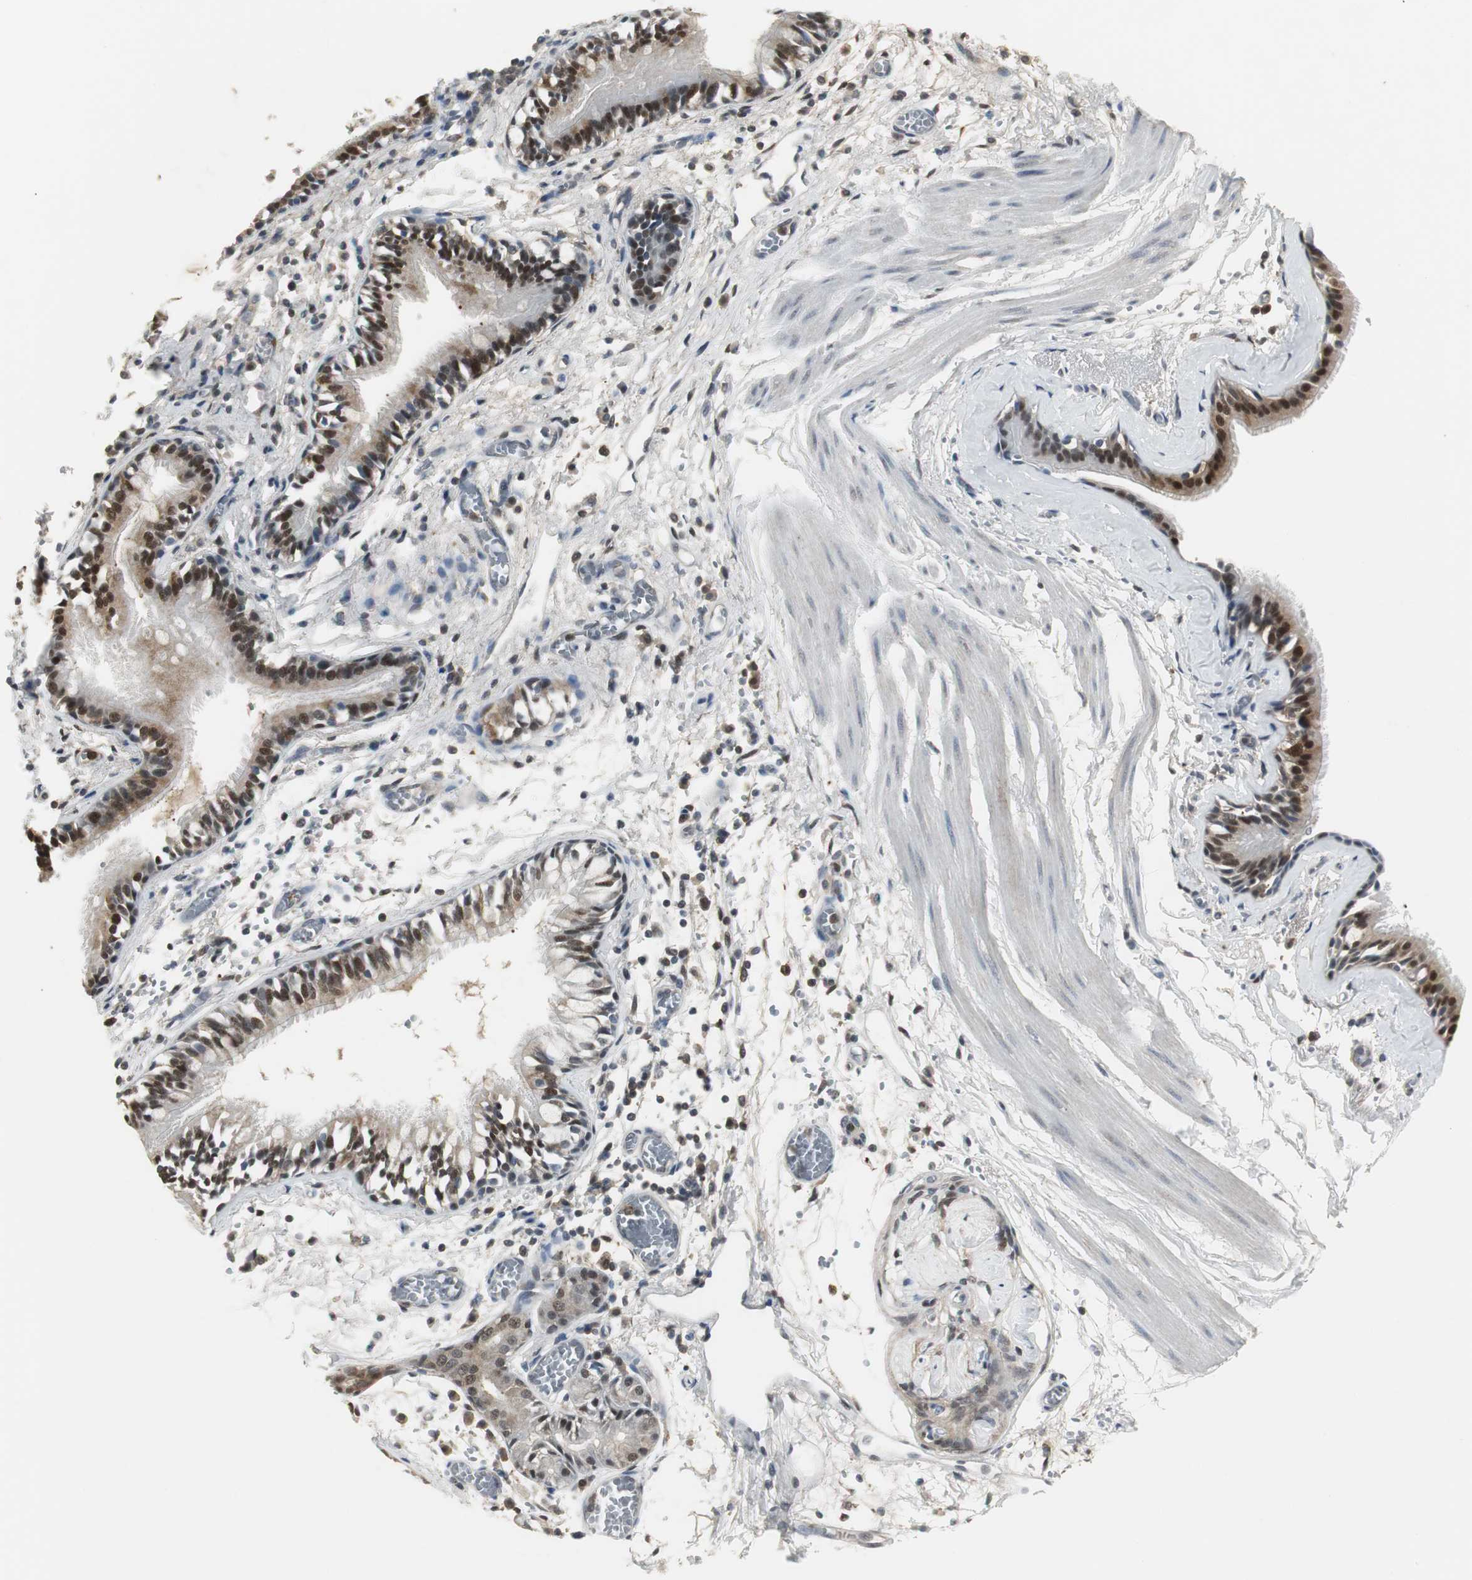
{"staining": {"intensity": "strong", "quantity": ">75%", "location": "cytoplasmic/membranous,nuclear"}, "tissue": "bronchus", "cell_type": "Respiratory epithelial cells", "image_type": "normal", "snomed": [{"axis": "morphology", "description": "Normal tissue, NOS"}, {"axis": "topography", "description": "Bronchus"}, {"axis": "topography", "description": "Lung"}], "caption": "Strong cytoplasmic/membranous,nuclear protein staining is seen in approximately >75% of respiratory epithelial cells in bronchus. Ihc stains the protein in brown and the nuclei are stained blue.", "gene": "PLIN3", "patient": {"sex": "female", "age": 56}}